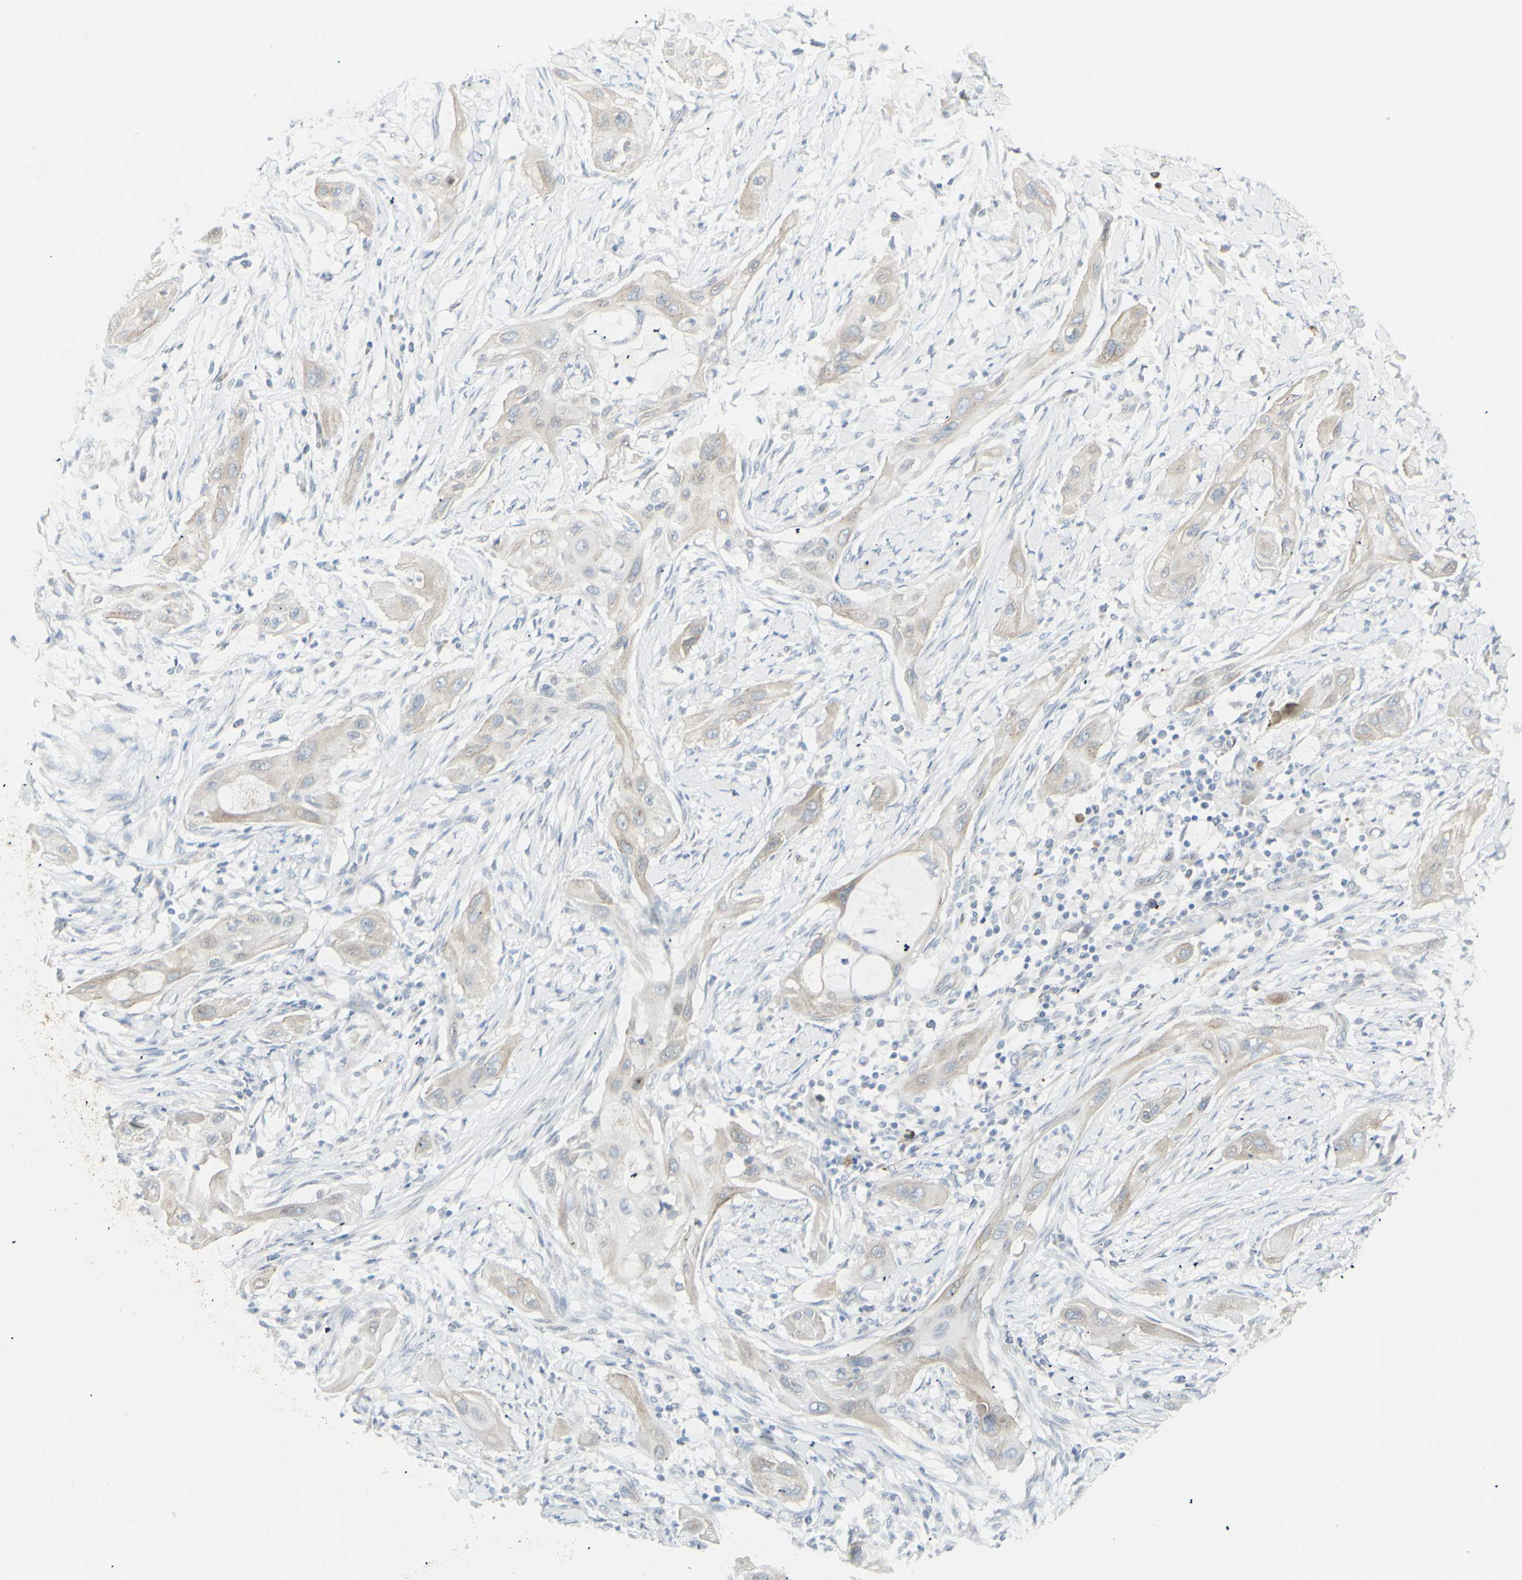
{"staining": {"intensity": "weak", "quantity": ">75%", "location": "cytoplasmic/membranous"}, "tissue": "lung cancer", "cell_type": "Tumor cells", "image_type": "cancer", "snomed": [{"axis": "morphology", "description": "Squamous cell carcinoma, NOS"}, {"axis": "topography", "description": "Lung"}], "caption": "A histopathology image of human lung cancer (squamous cell carcinoma) stained for a protein exhibits weak cytoplasmic/membranous brown staining in tumor cells.", "gene": "NDST4", "patient": {"sex": "female", "age": 47}}